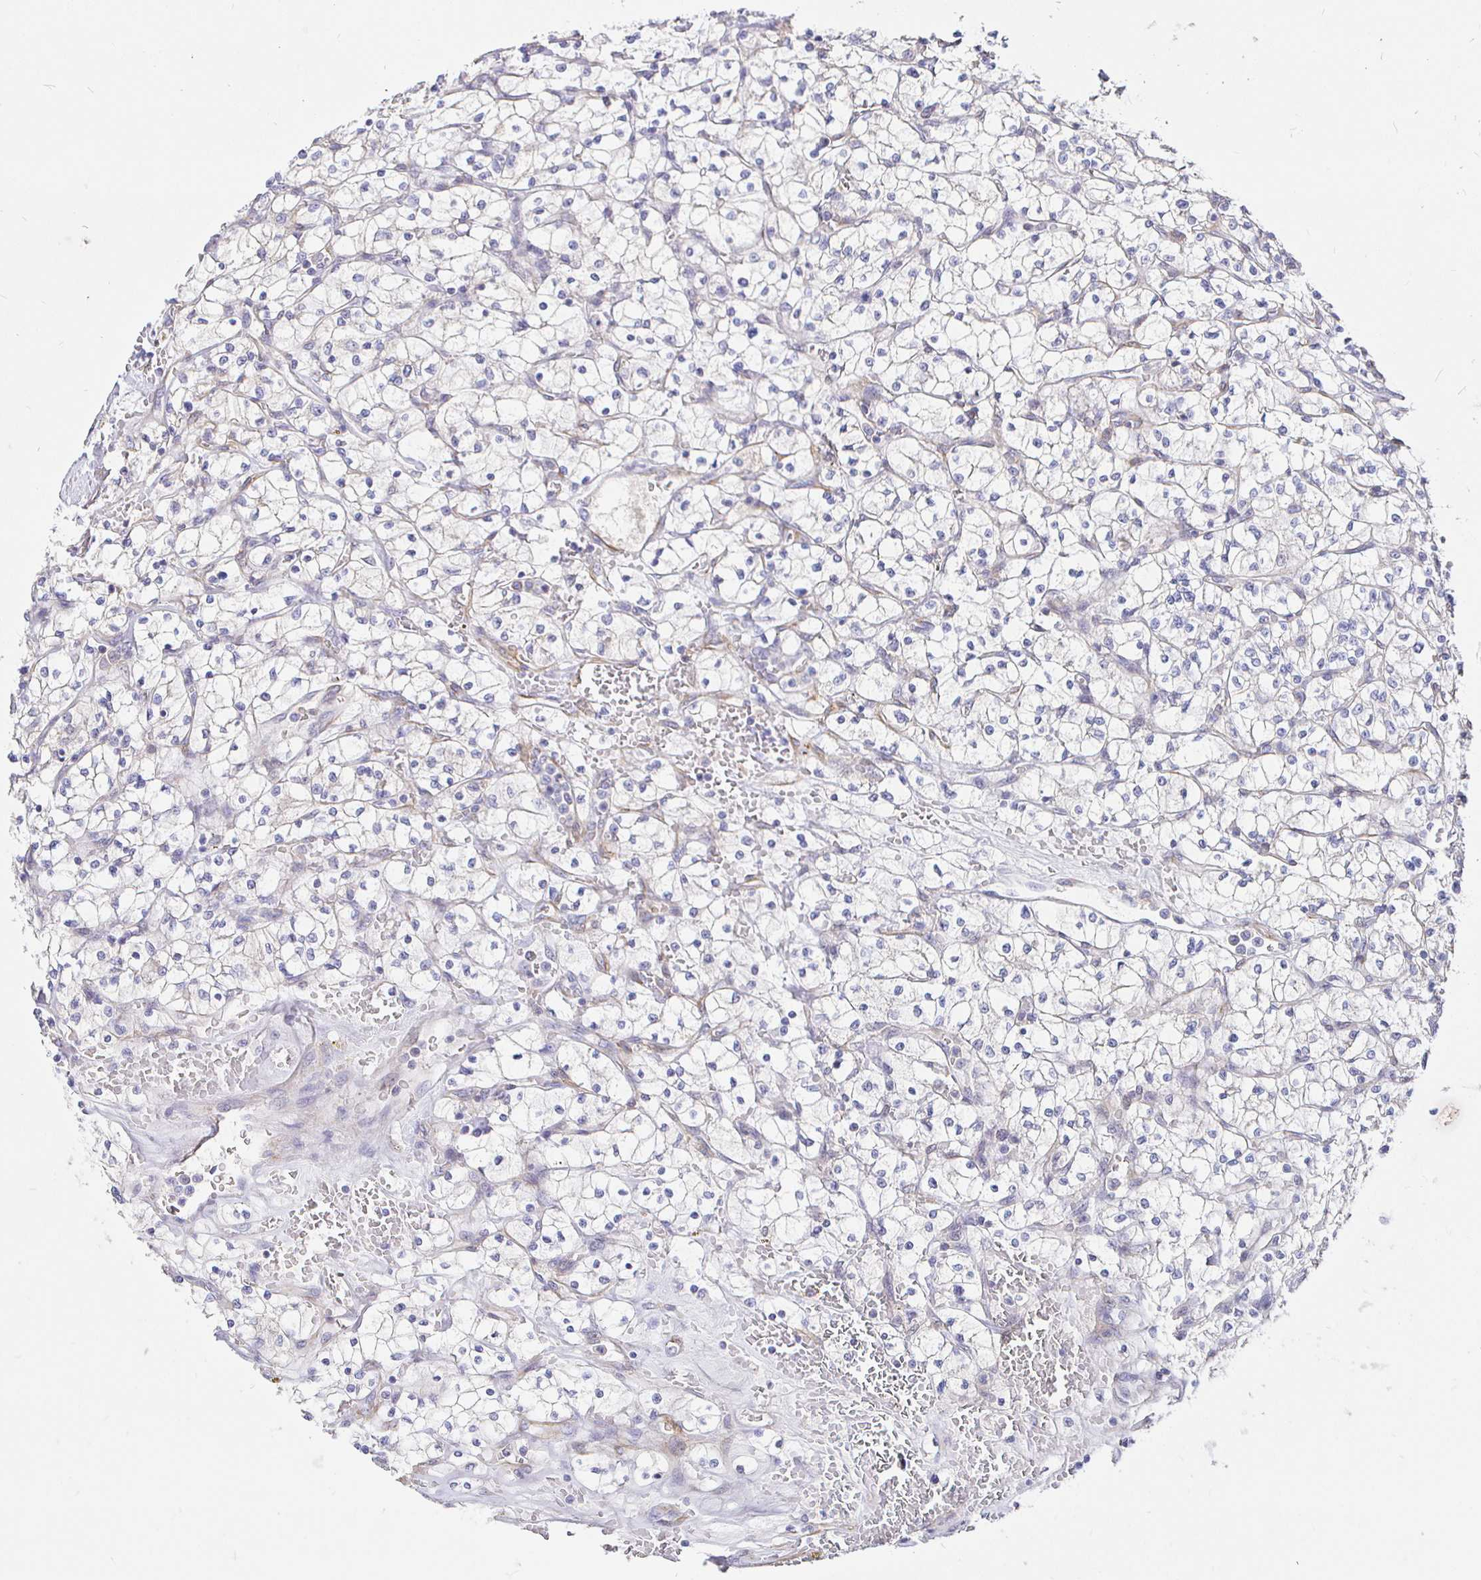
{"staining": {"intensity": "negative", "quantity": "none", "location": "none"}, "tissue": "renal cancer", "cell_type": "Tumor cells", "image_type": "cancer", "snomed": [{"axis": "morphology", "description": "Adenocarcinoma, NOS"}, {"axis": "topography", "description": "Kidney"}], "caption": "High magnification brightfield microscopy of adenocarcinoma (renal) stained with DAB (3,3'-diaminobenzidine) (brown) and counterstained with hematoxylin (blue): tumor cells show no significant positivity.", "gene": "PALM2AKAP2", "patient": {"sex": "female", "age": 64}}